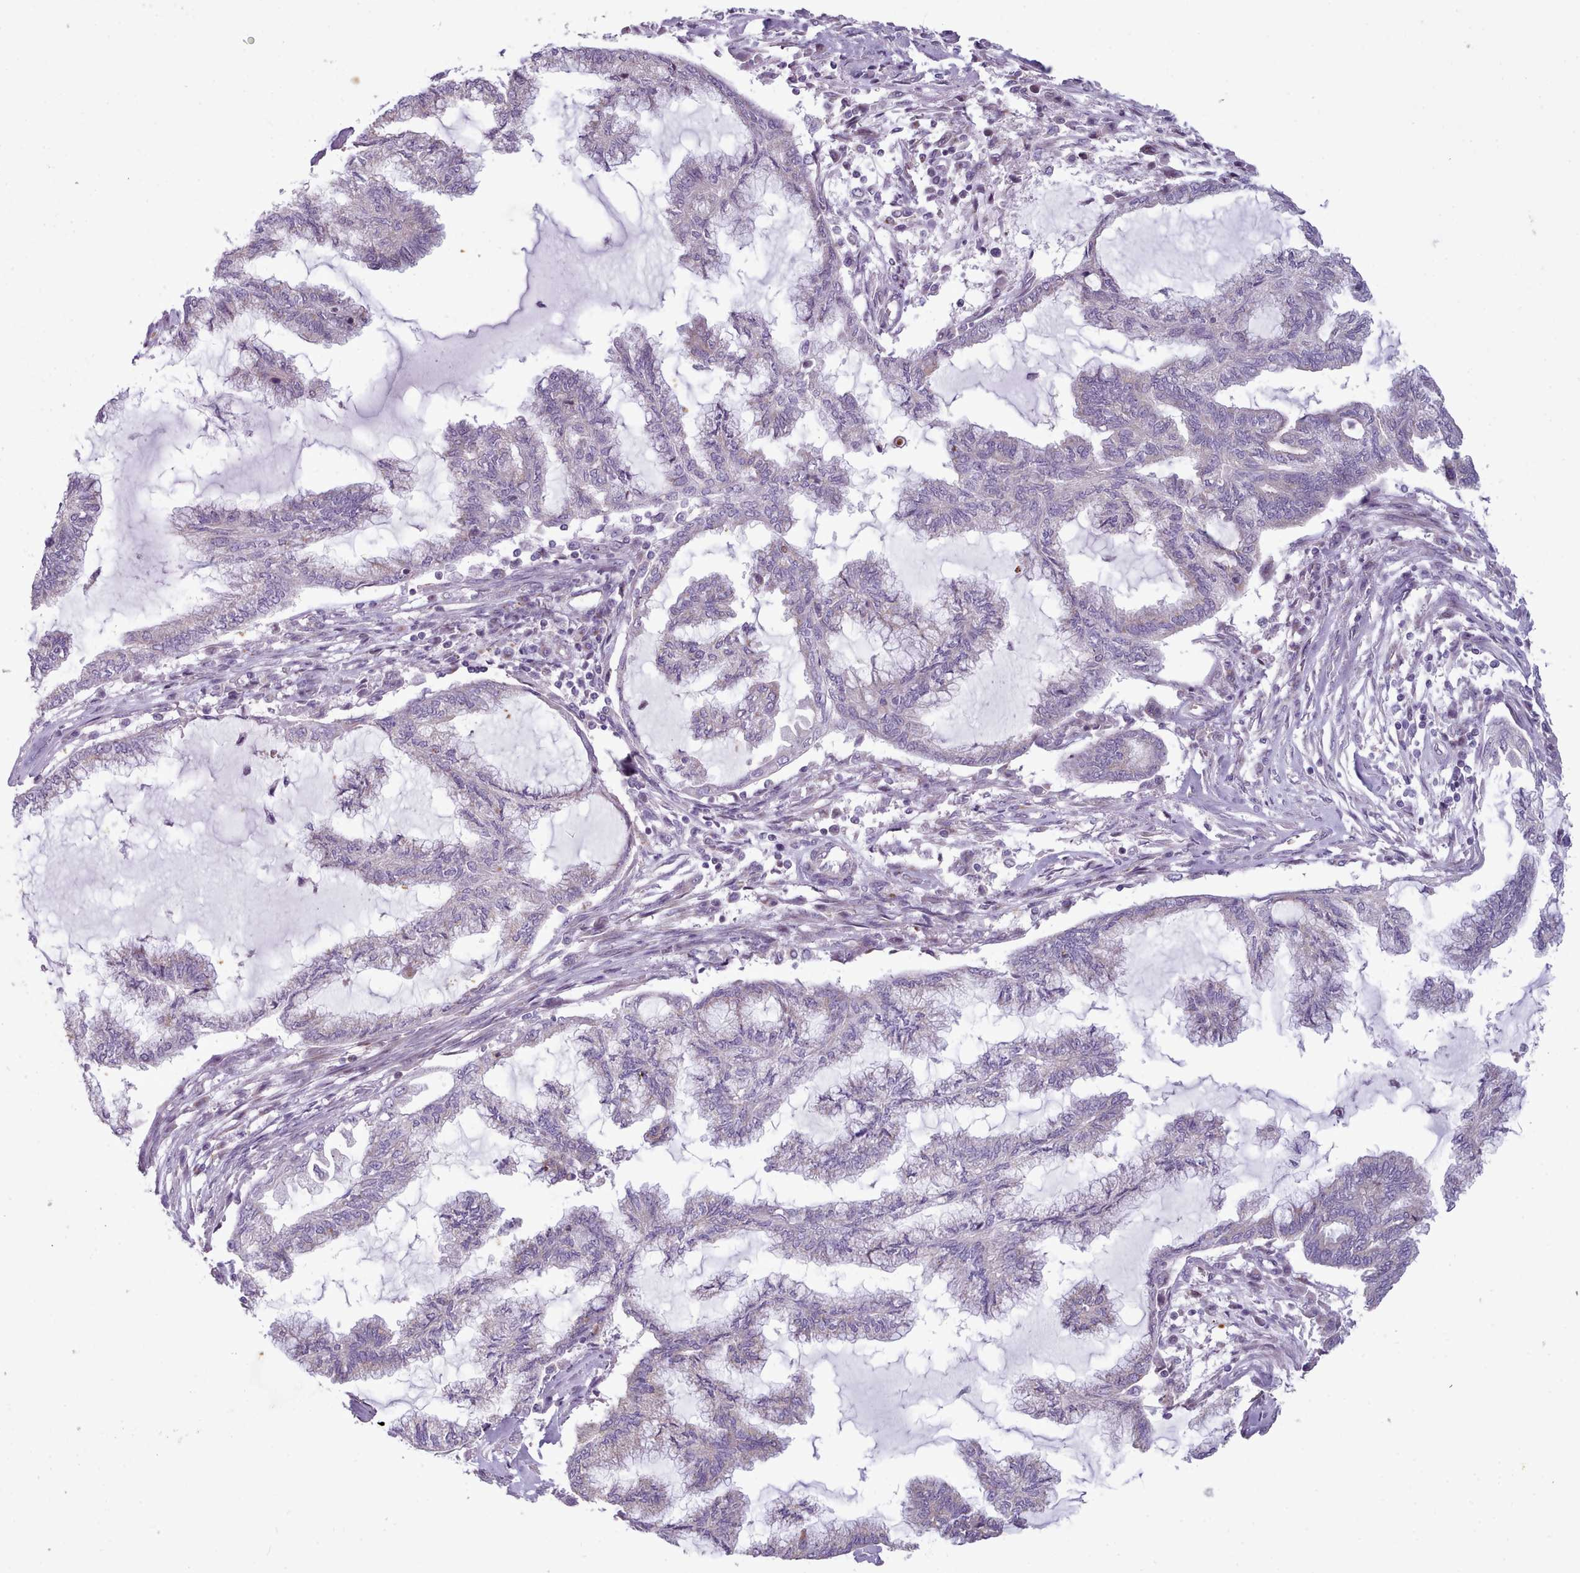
{"staining": {"intensity": "negative", "quantity": "none", "location": "none"}, "tissue": "endometrial cancer", "cell_type": "Tumor cells", "image_type": "cancer", "snomed": [{"axis": "morphology", "description": "Adenocarcinoma, NOS"}, {"axis": "topography", "description": "Endometrium"}], "caption": "This is a photomicrograph of immunohistochemistry (IHC) staining of endometrial cancer (adenocarcinoma), which shows no staining in tumor cells. (DAB immunohistochemistry (IHC) visualized using brightfield microscopy, high magnification).", "gene": "SLC52A3", "patient": {"sex": "female", "age": 86}}